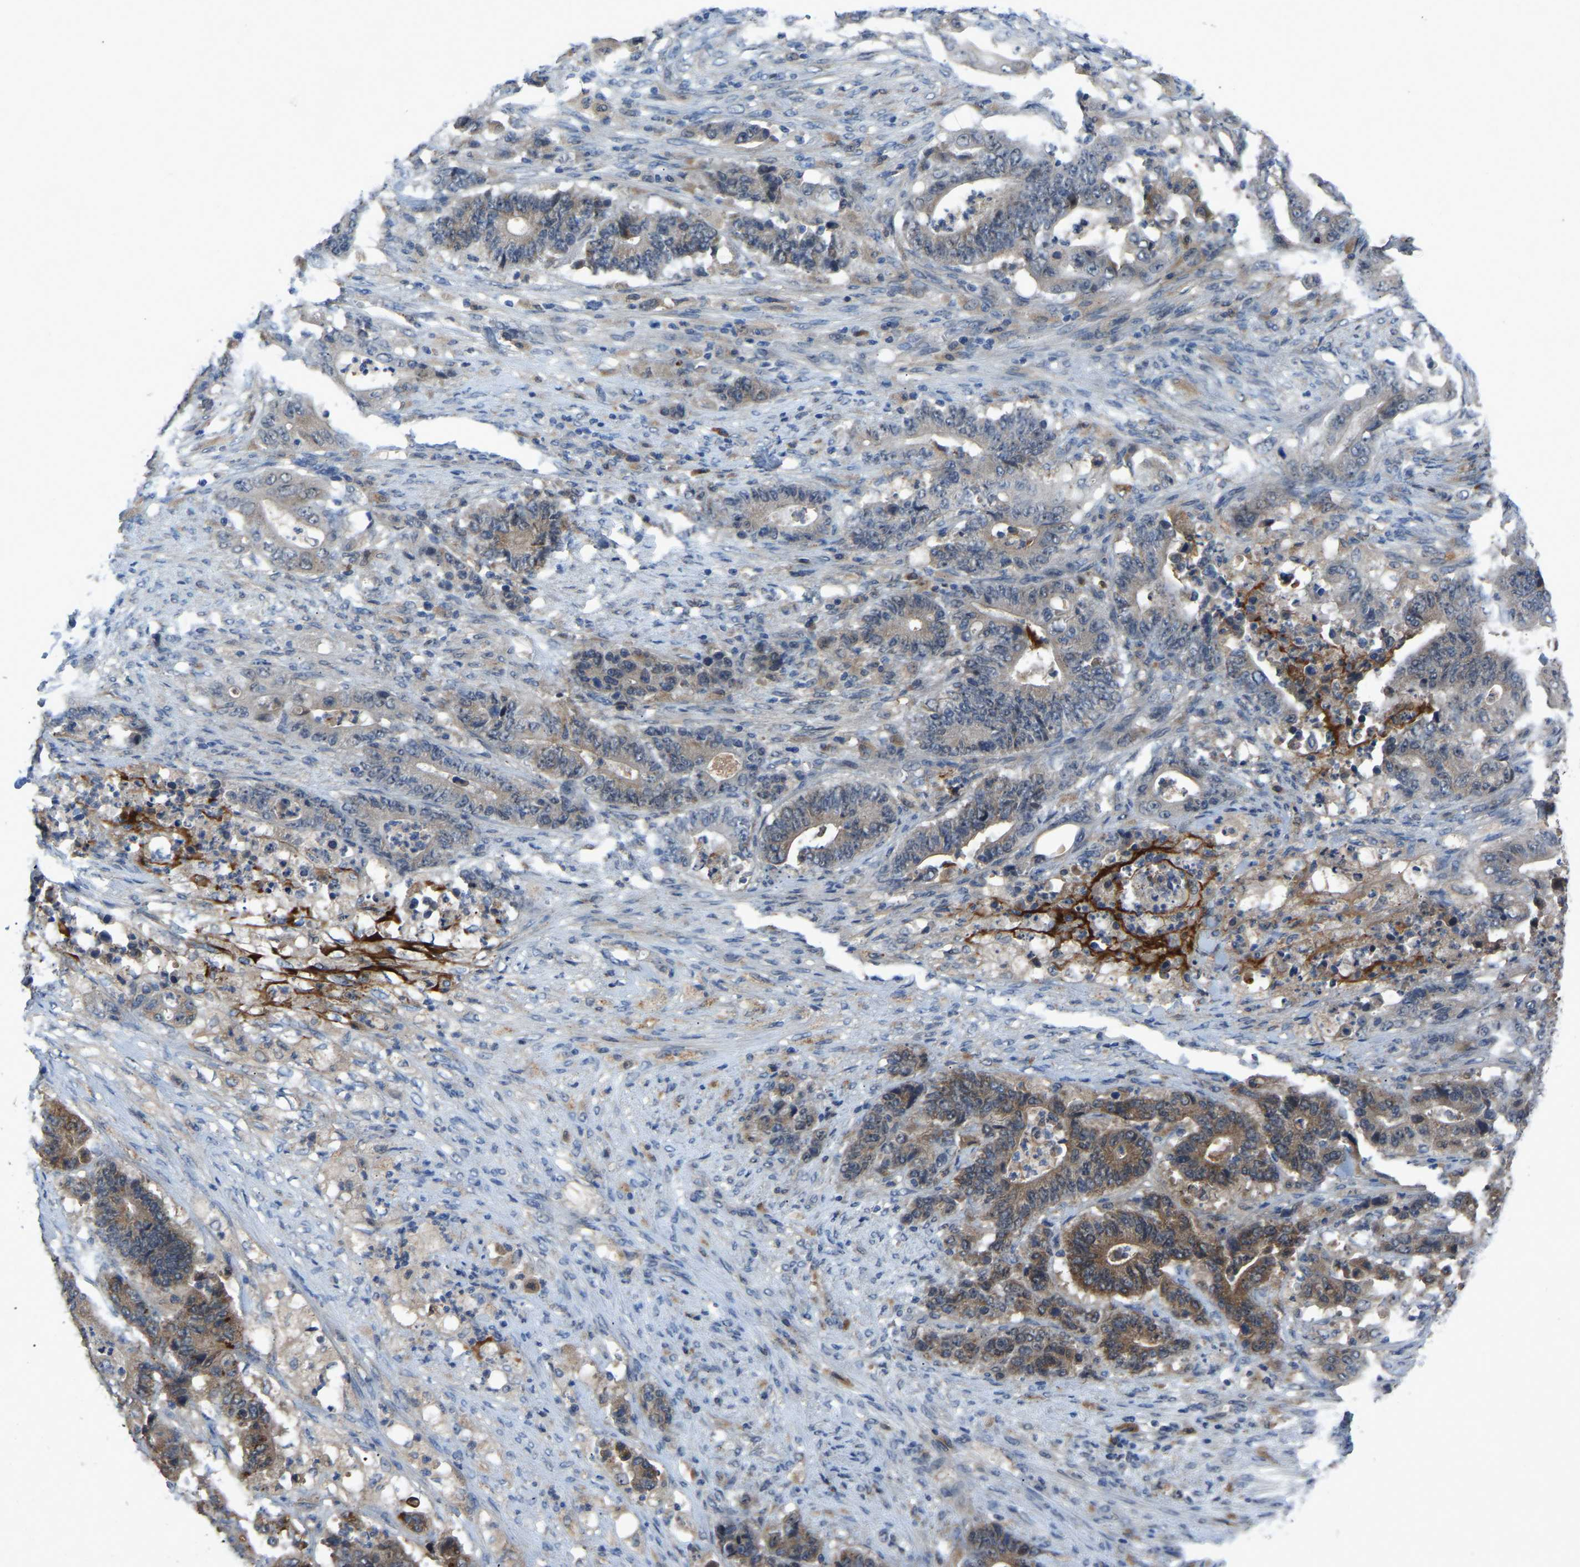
{"staining": {"intensity": "moderate", "quantity": "25%-75%", "location": "cytoplasmic/membranous"}, "tissue": "stomach cancer", "cell_type": "Tumor cells", "image_type": "cancer", "snomed": [{"axis": "morphology", "description": "Adenocarcinoma, NOS"}, {"axis": "topography", "description": "Stomach"}], "caption": "High-power microscopy captured an immunohistochemistry (IHC) image of adenocarcinoma (stomach), revealing moderate cytoplasmic/membranous positivity in approximately 25%-75% of tumor cells.", "gene": "FHIT", "patient": {"sex": "female", "age": 73}}